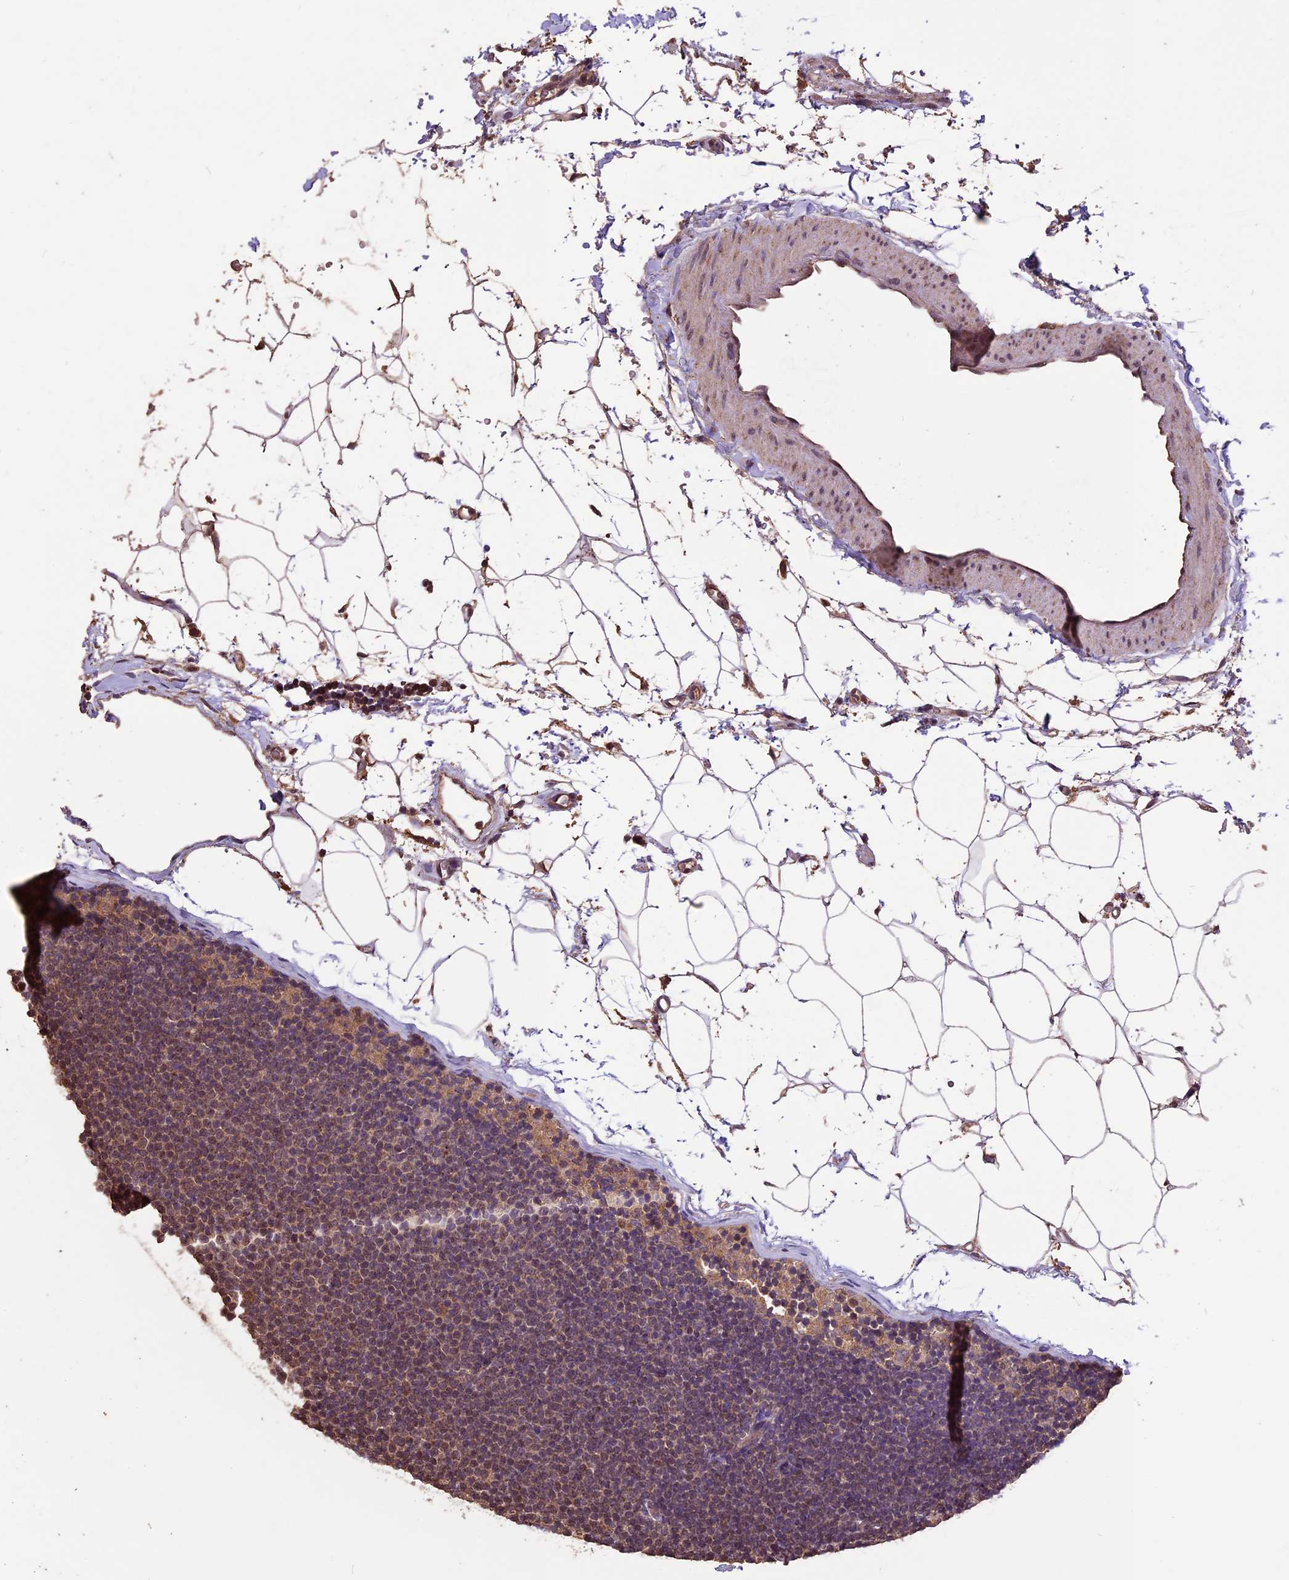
{"staining": {"intensity": "moderate", "quantity": "<25%", "location": "nuclear"}, "tissue": "lymphoma", "cell_type": "Tumor cells", "image_type": "cancer", "snomed": [{"axis": "morphology", "description": "Malignant lymphoma, non-Hodgkin's type, Low grade"}, {"axis": "topography", "description": "Lymph node"}], "caption": "Immunohistochemical staining of malignant lymphoma, non-Hodgkin's type (low-grade) reveals moderate nuclear protein expression in approximately <25% of tumor cells.", "gene": "DIS3L", "patient": {"sex": "female", "age": 53}}